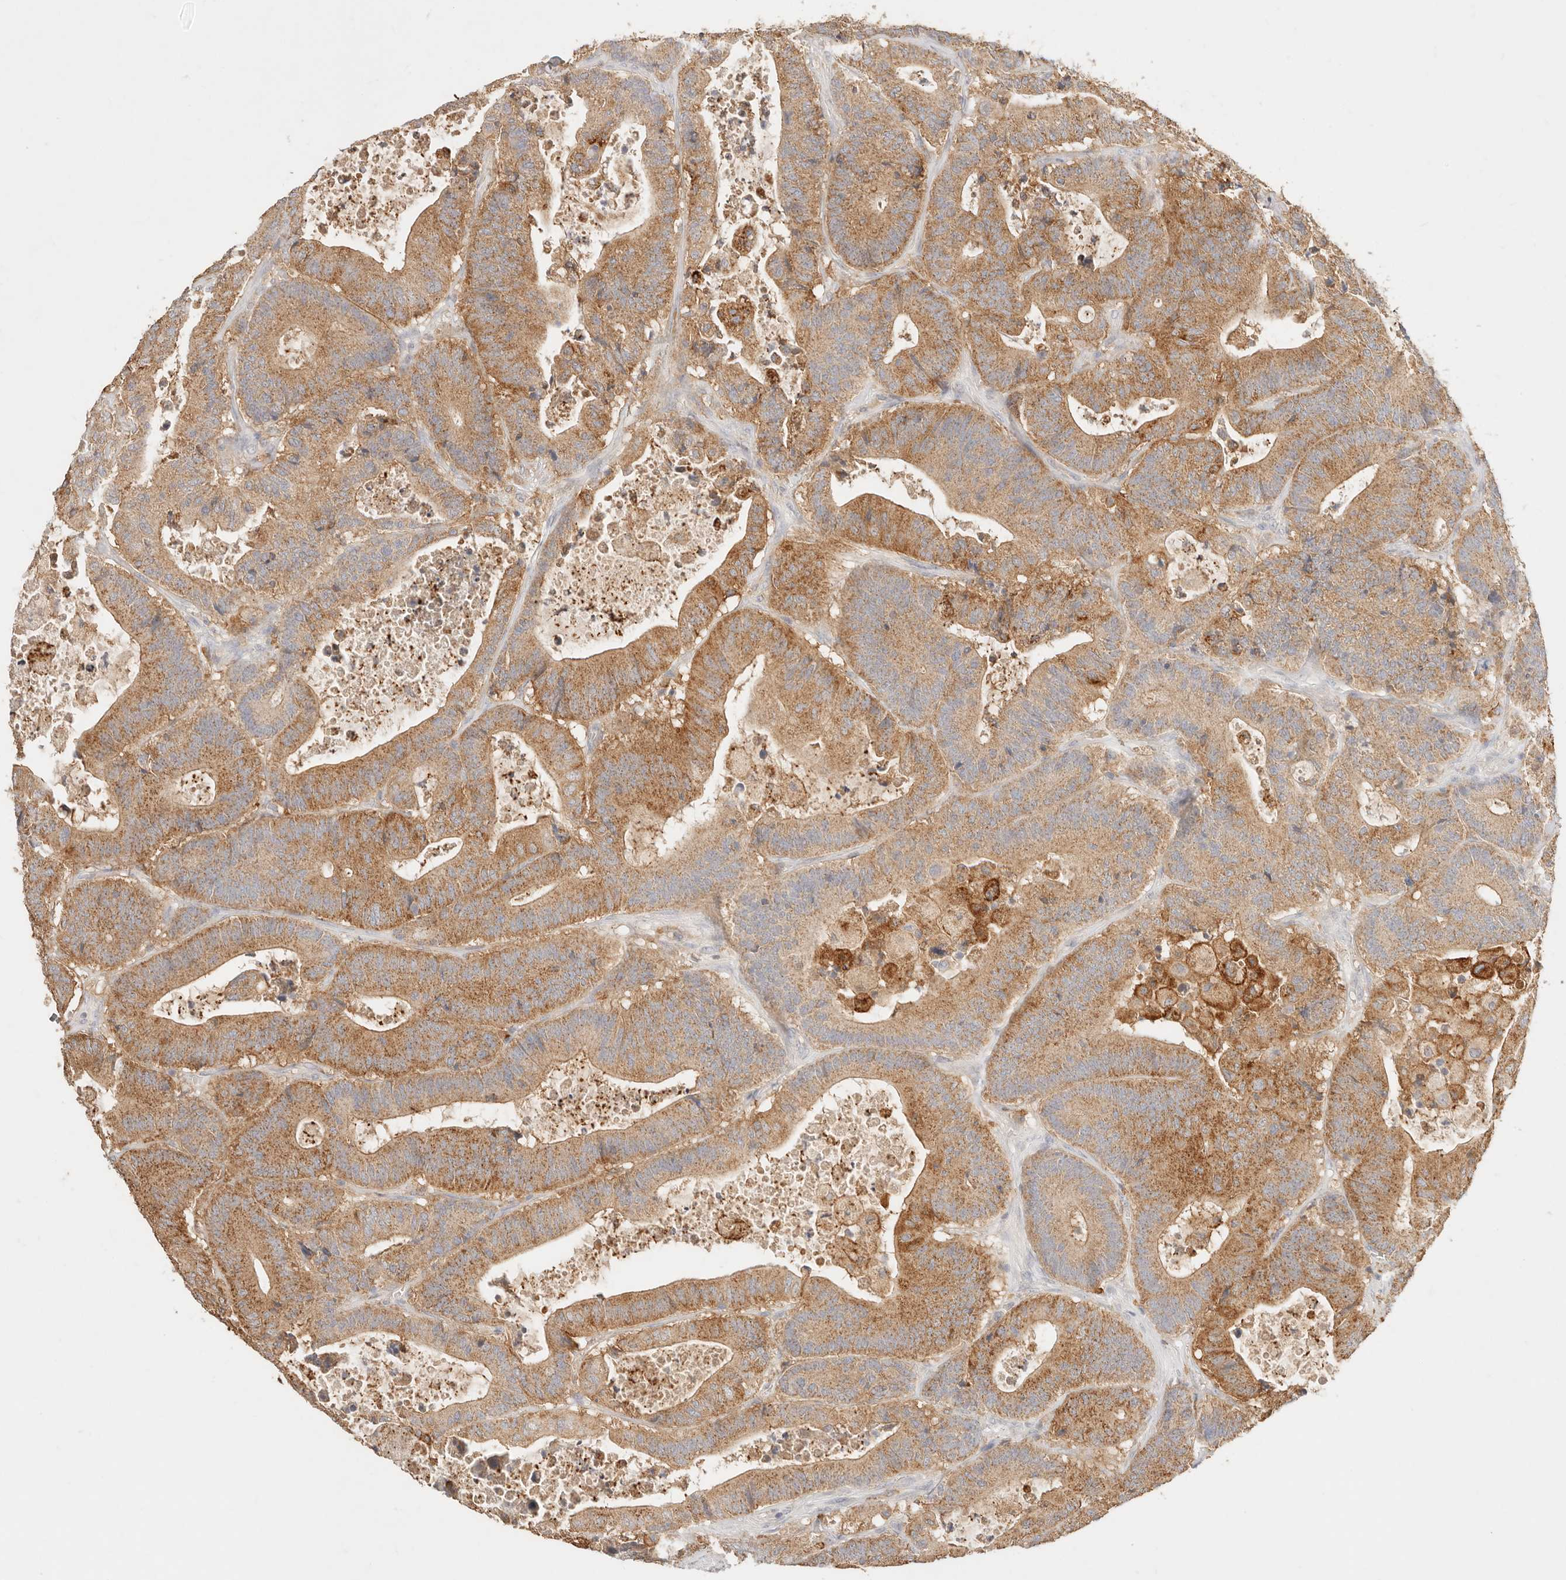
{"staining": {"intensity": "moderate", "quantity": ">75%", "location": "cytoplasmic/membranous"}, "tissue": "colorectal cancer", "cell_type": "Tumor cells", "image_type": "cancer", "snomed": [{"axis": "morphology", "description": "Adenocarcinoma, NOS"}, {"axis": "topography", "description": "Colon"}], "caption": "Approximately >75% of tumor cells in adenocarcinoma (colorectal) display moderate cytoplasmic/membranous protein staining as visualized by brown immunohistochemical staining.", "gene": "HK2", "patient": {"sex": "female", "age": 84}}